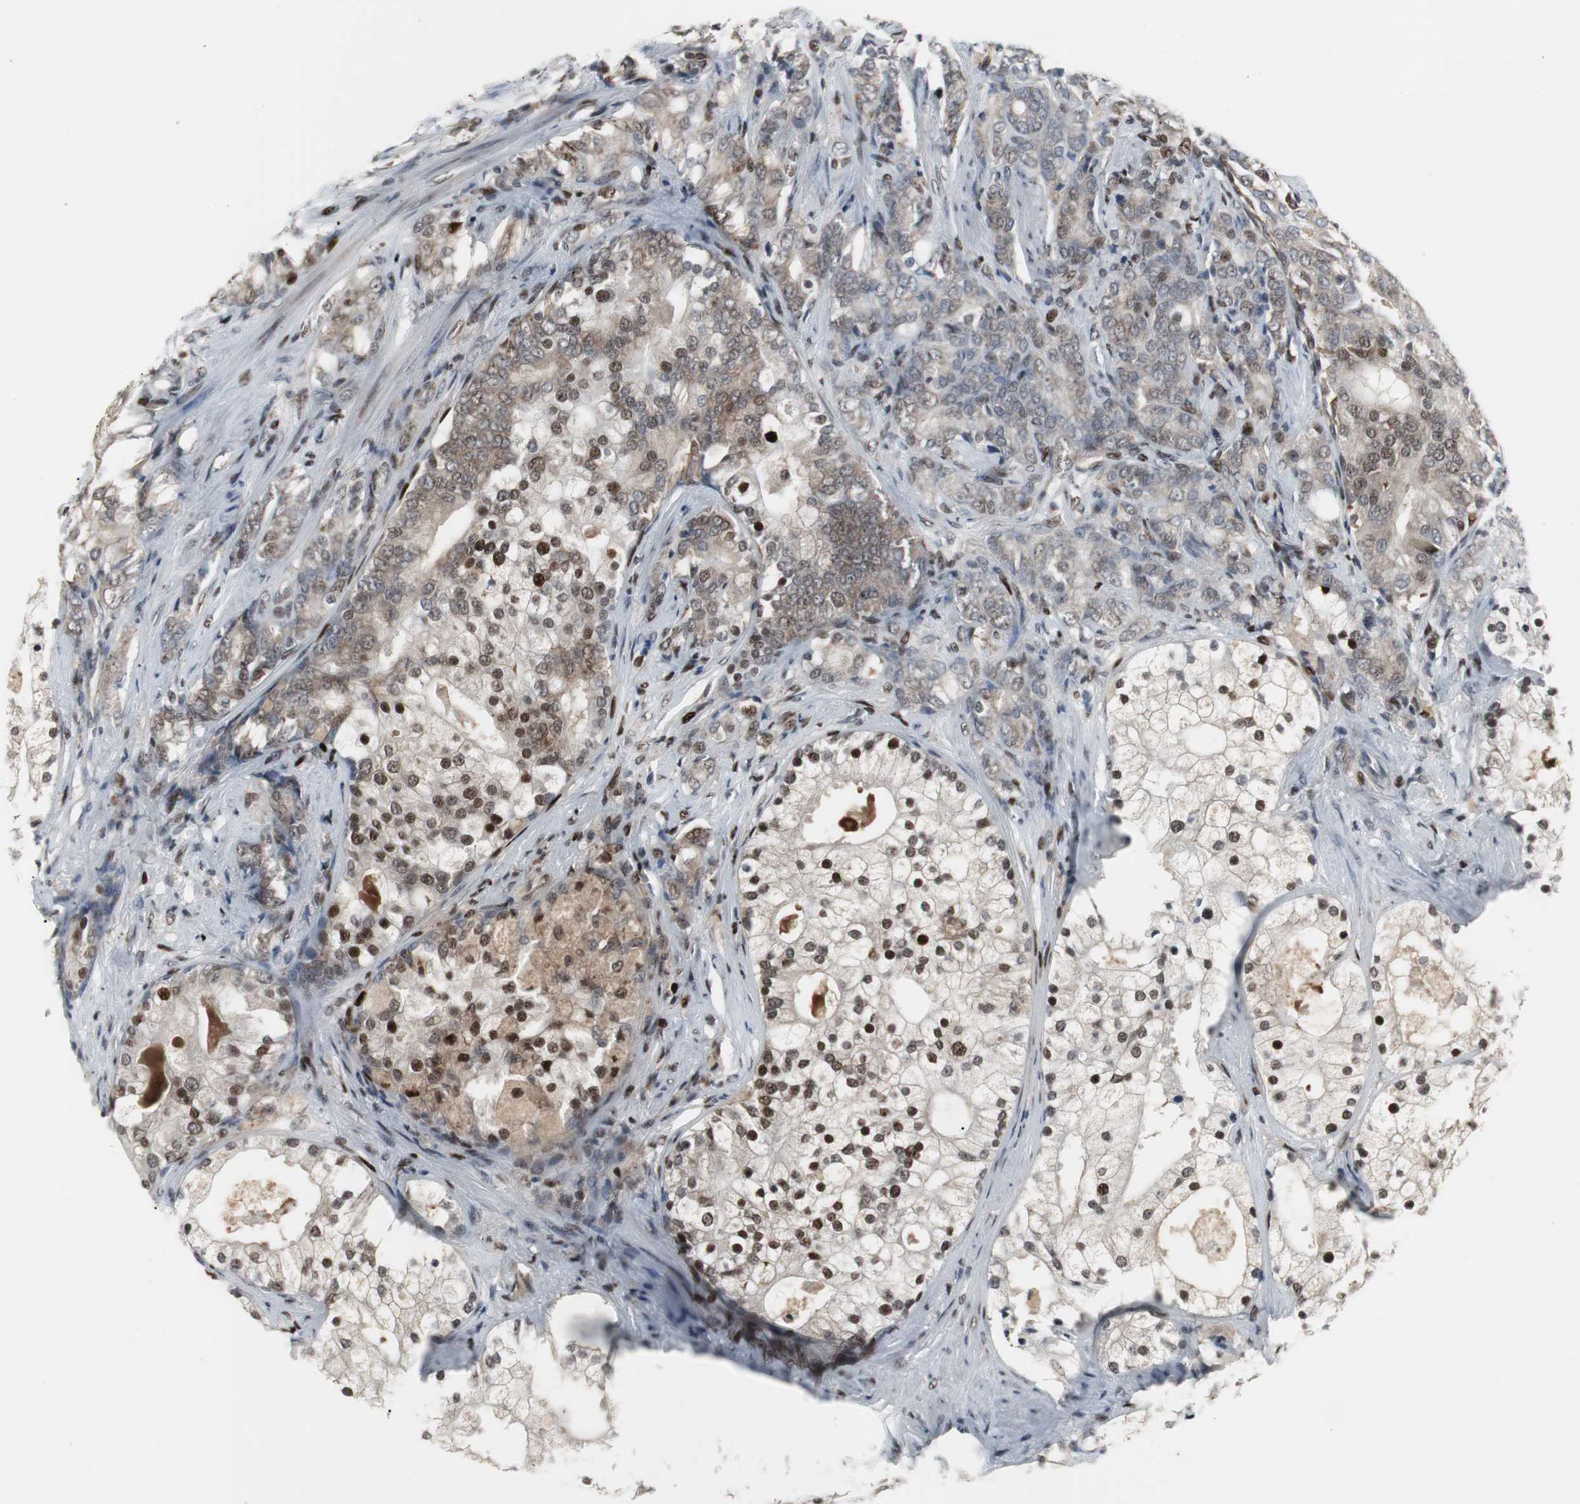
{"staining": {"intensity": "moderate", "quantity": "25%-75%", "location": "cytoplasmic/membranous,nuclear"}, "tissue": "prostate cancer", "cell_type": "Tumor cells", "image_type": "cancer", "snomed": [{"axis": "morphology", "description": "Adenocarcinoma, Low grade"}, {"axis": "topography", "description": "Prostate"}], "caption": "High-power microscopy captured an immunohistochemistry (IHC) photomicrograph of prostate low-grade adenocarcinoma, revealing moderate cytoplasmic/membranous and nuclear staining in approximately 25%-75% of tumor cells.", "gene": "GRK2", "patient": {"sex": "male", "age": 58}}